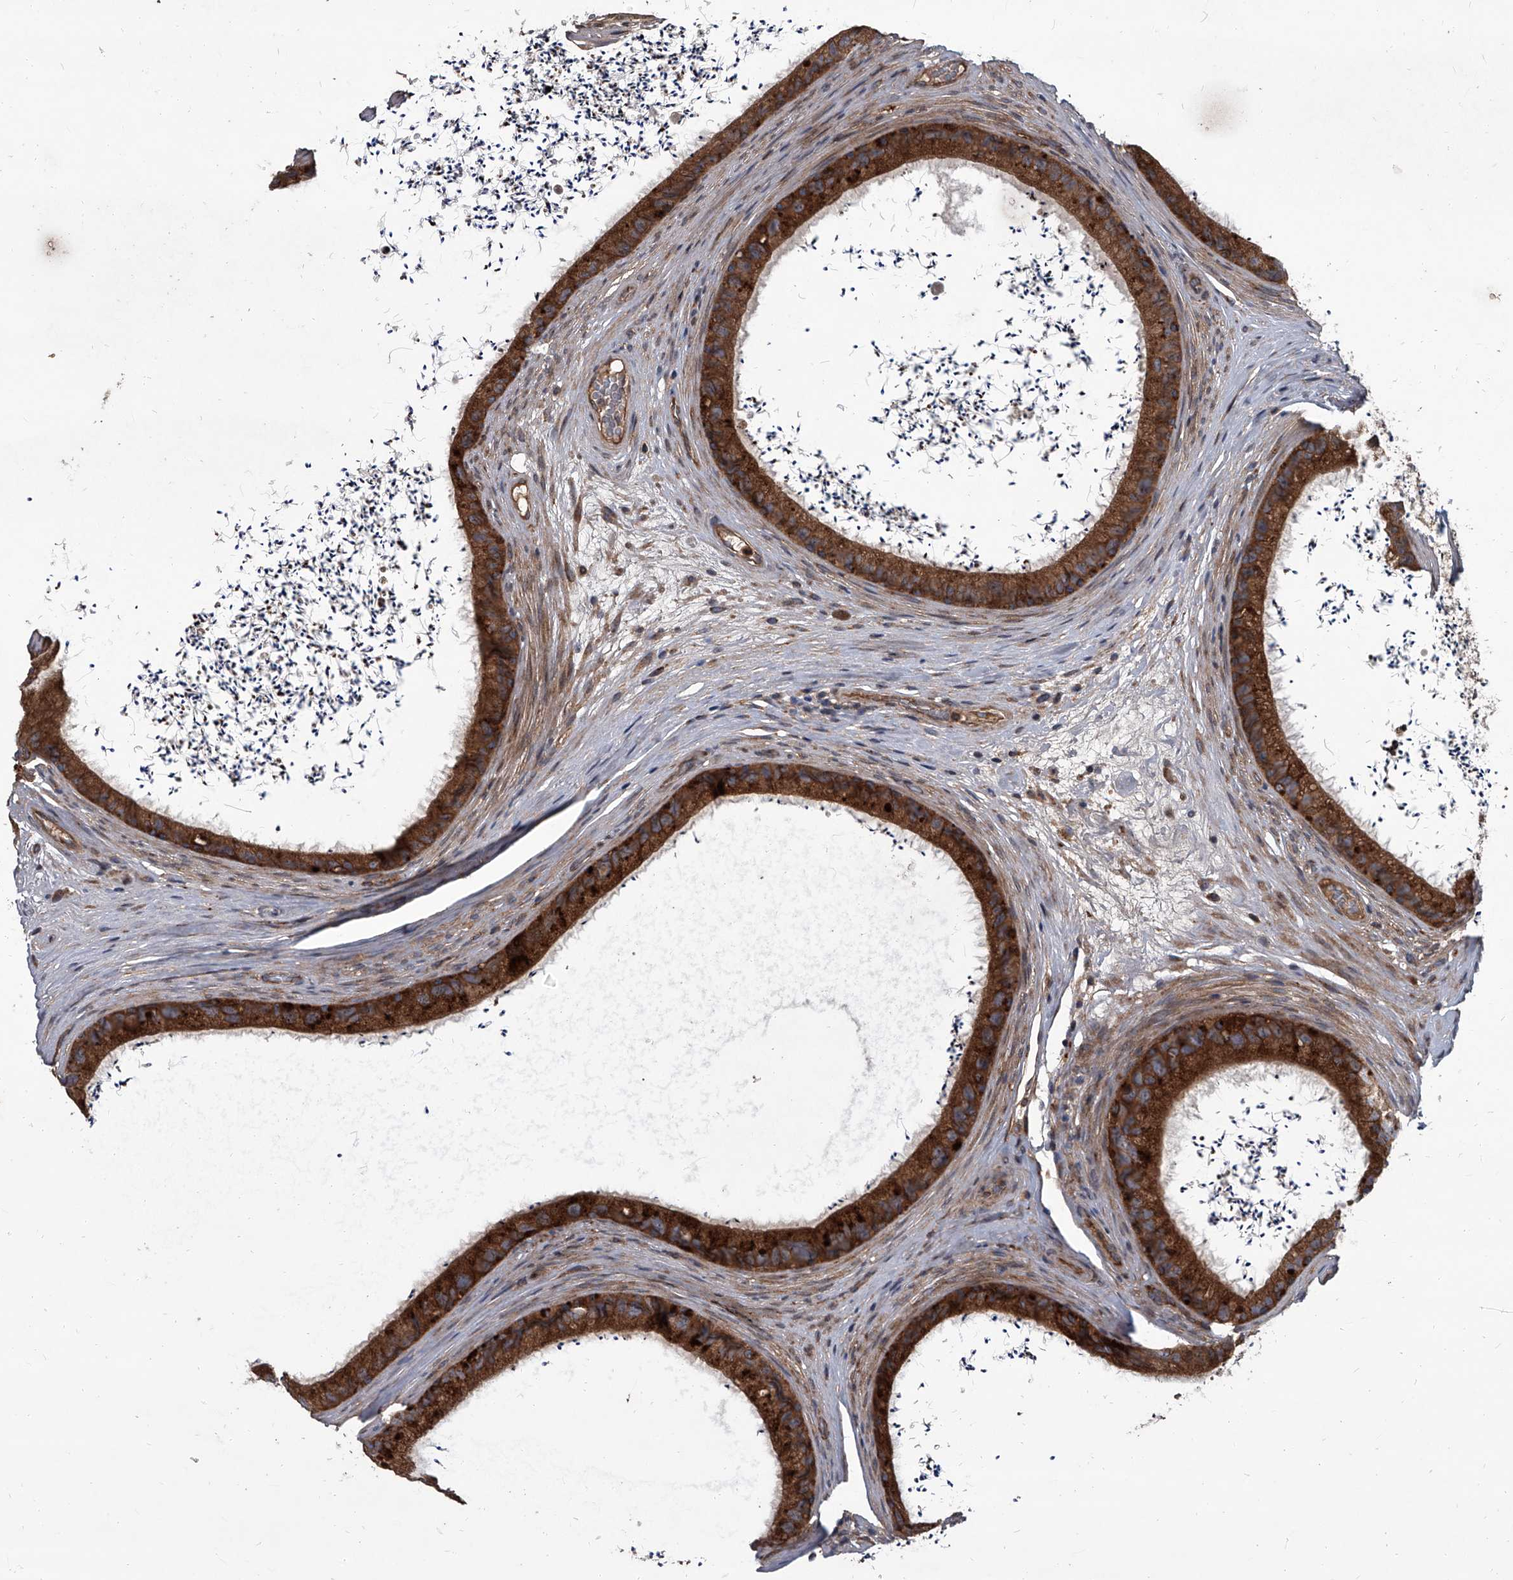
{"staining": {"intensity": "strong", "quantity": ">75%", "location": "cytoplasmic/membranous"}, "tissue": "epididymis", "cell_type": "Glandular cells", "image_type": "normal", "snomed": [{"axis": "morphology", "description": "Normal tissue, NOS"}, {"axis": "topography", "description": "Epididymis, spermatic cord, NOS"}], "caption": "A histopathology image of human epididymis stained for a protein reveals strong cytoplasmic/membranous brown staining in glandular cells.", "gene": "EVA1C", "patient": {"sex": "male", "age": 50}}